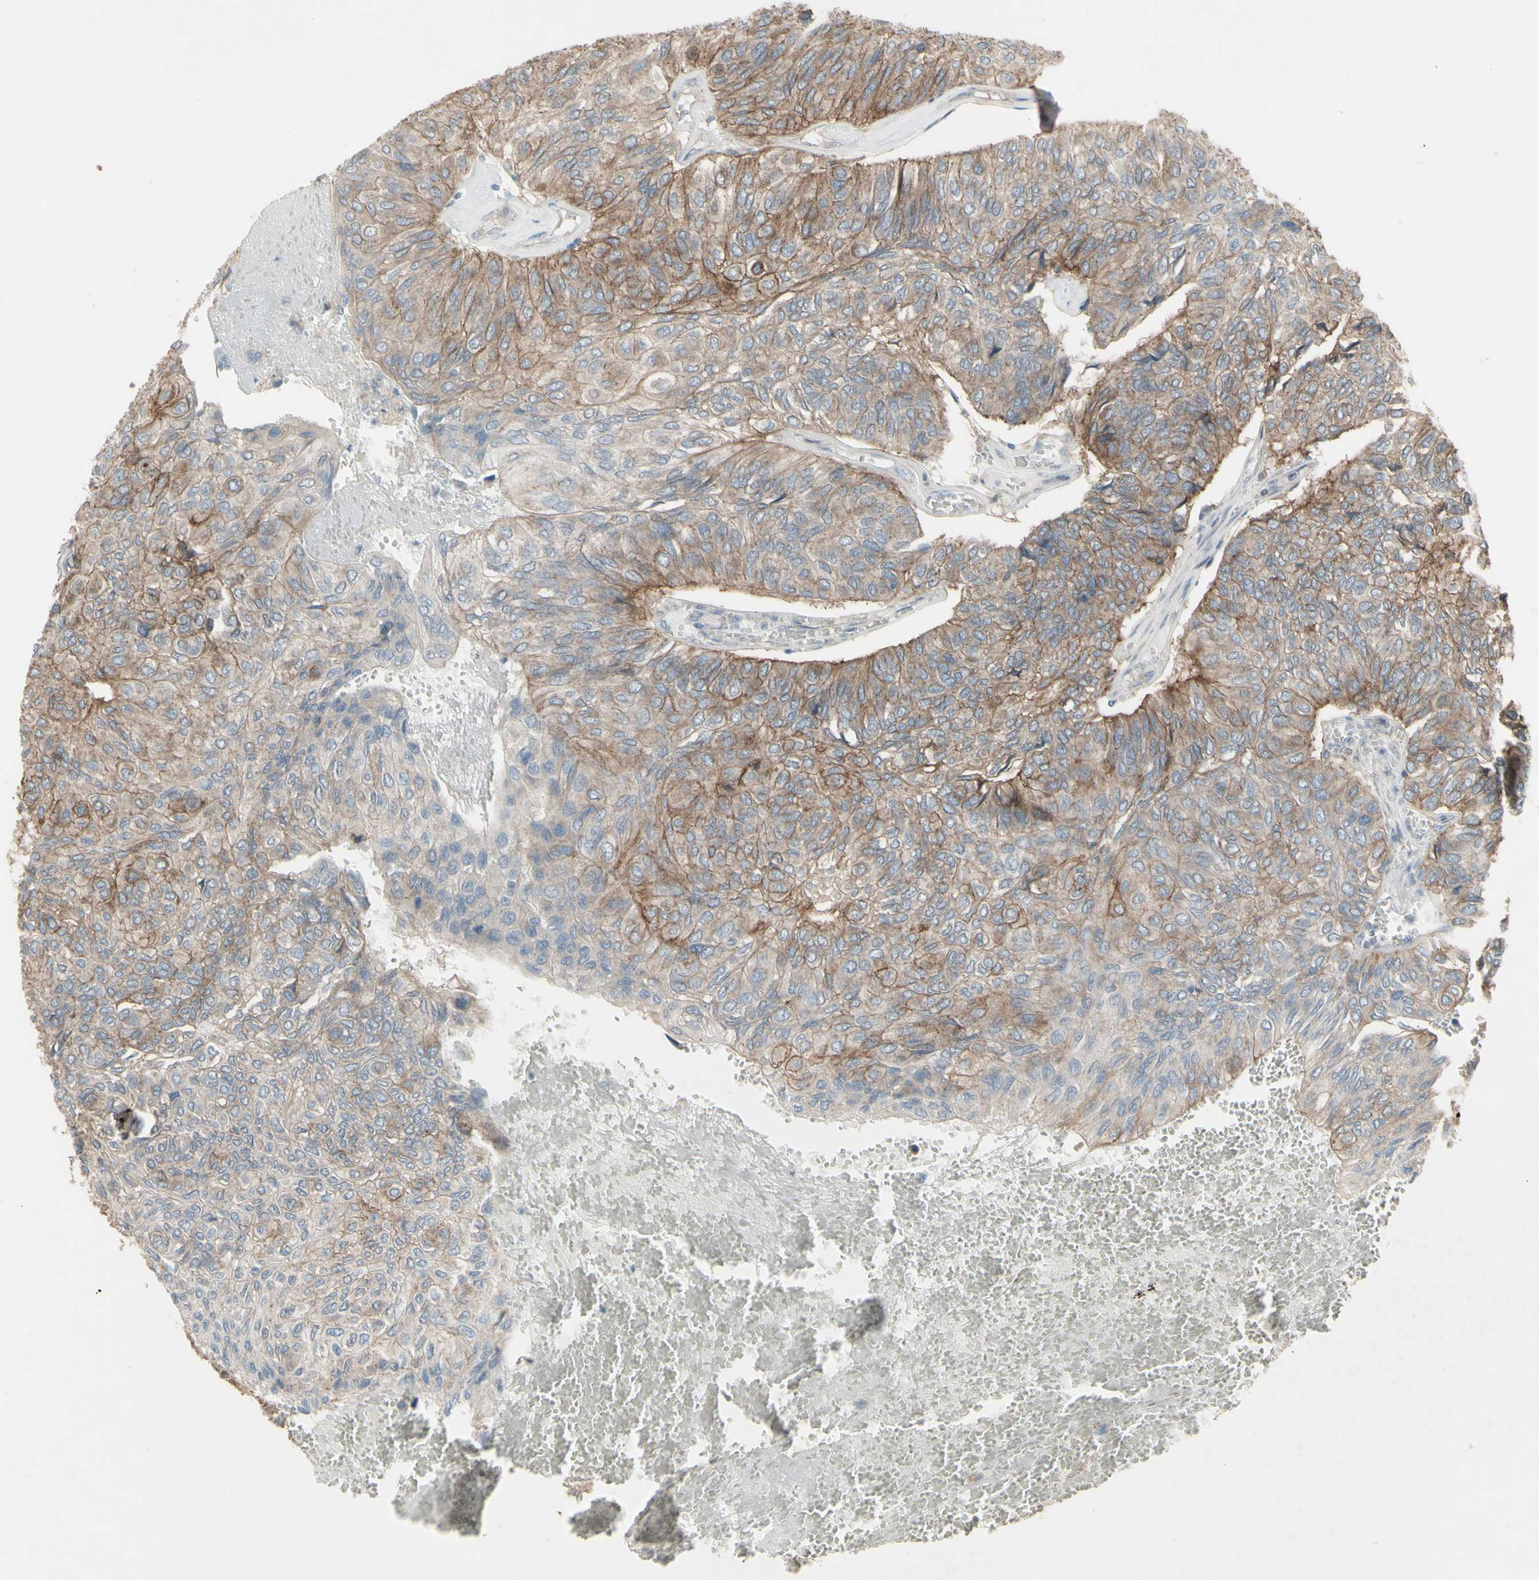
{"staining": {"intensity": "weak", "quantity": ">75%", "location": "cytoplasmic/membranous"}, "tissue": "urothelial cancer", "cell_type": "Tumor cells", "image_type": "cancer", "snomed": [{"axis": "morphology", "description": "Urothelial carcinoma, High grade"}, {"axis": "topography", "description": "Urinary bladder"}], "caption": "A brown stain labels weak cytoplasmic/membranous expression of a protein in urothelial cancer tumor cells.", "gene": "FXYD3", "patient": {"sex": "male", "age": 66}}